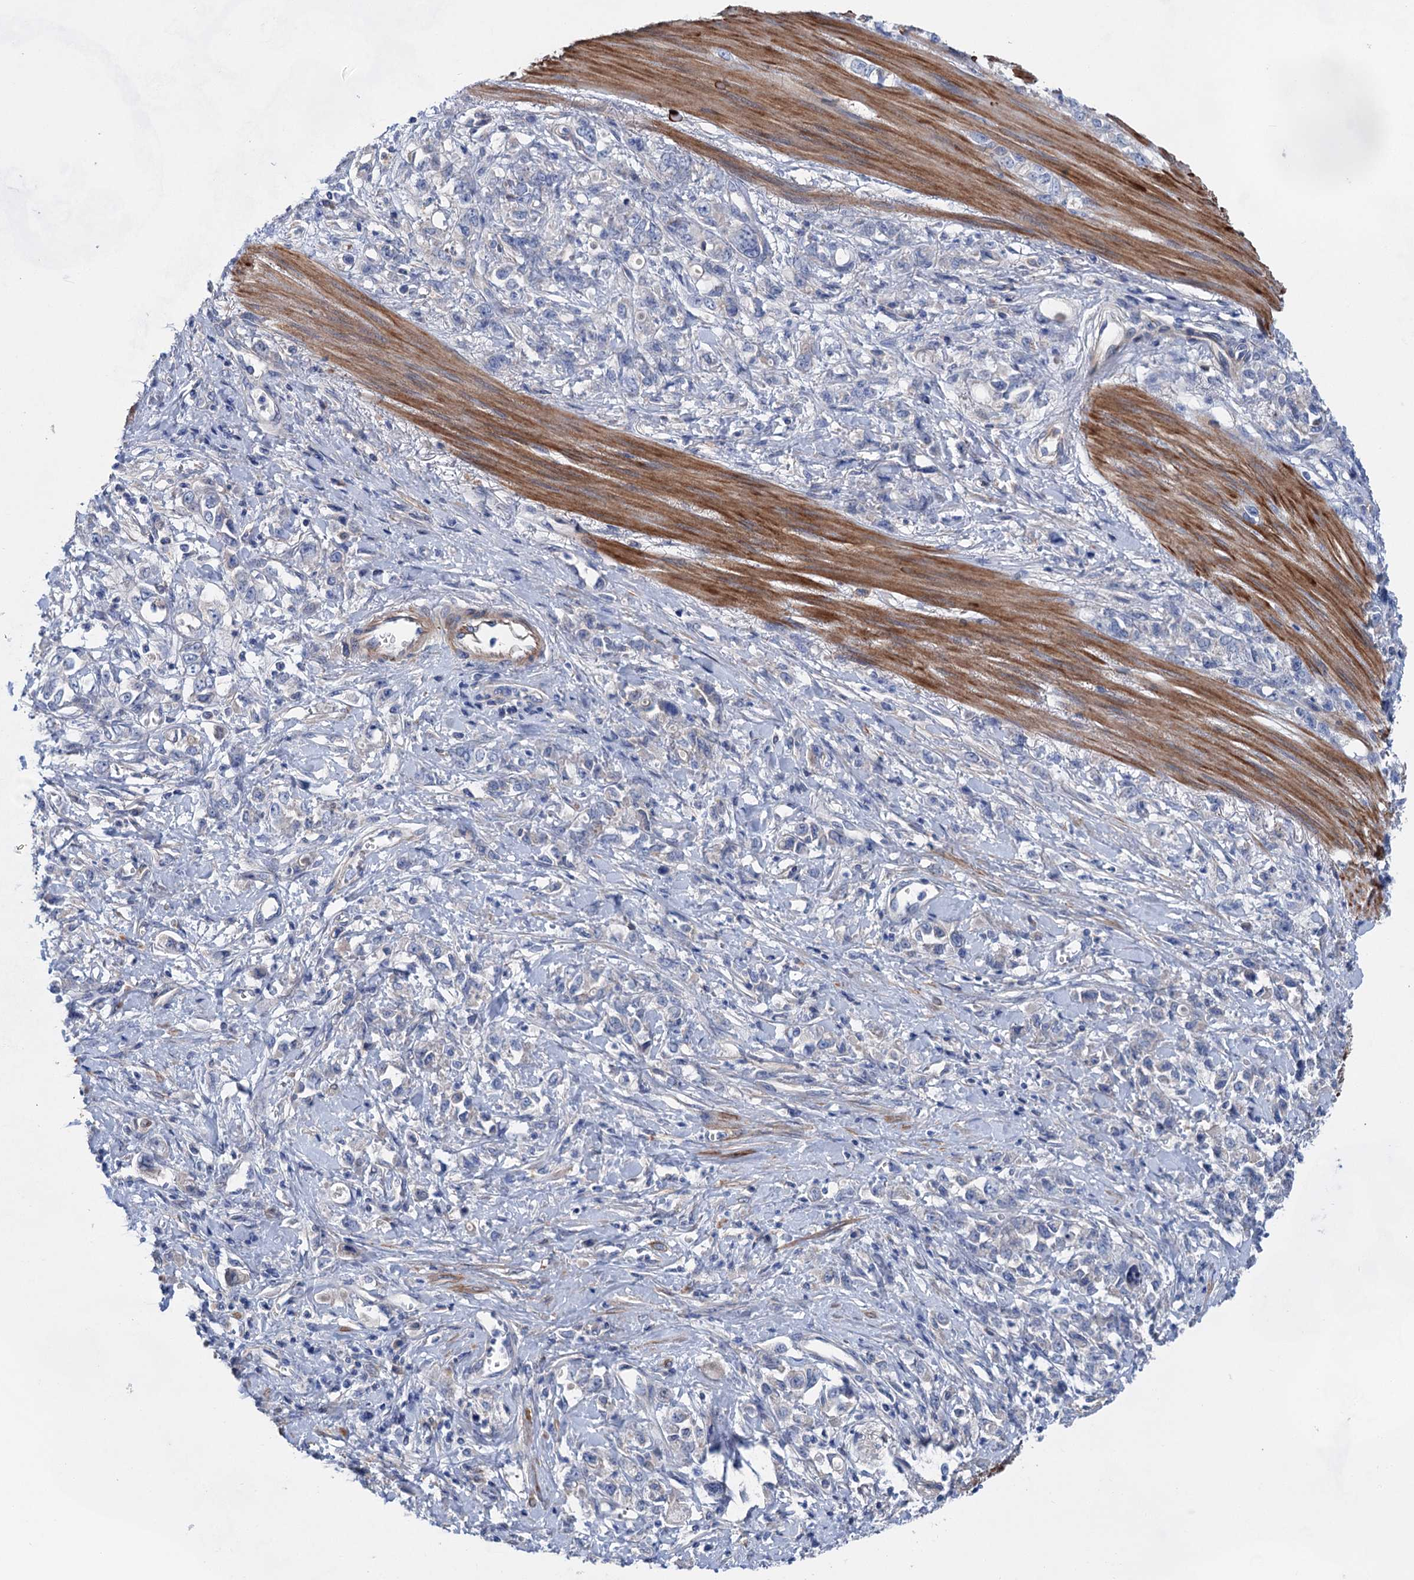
{"staining": {"intensity": "negative", "quantity": "none", "location": "none"}, "tissue": "stomach cancer", "cell_type": "Tumor cells", "image_type": "cancer", "snomed": [{"axis": "morphology", "description": "Adenocarcinoma, NOS"}, {"axis": "topography", "description": "Stomach"}], "caption": "Tumor cells show no significant protein staining in stomach adenocarcinoma.", "gene": "GPR155", "patient": {"sex": "female", "age": 76}}